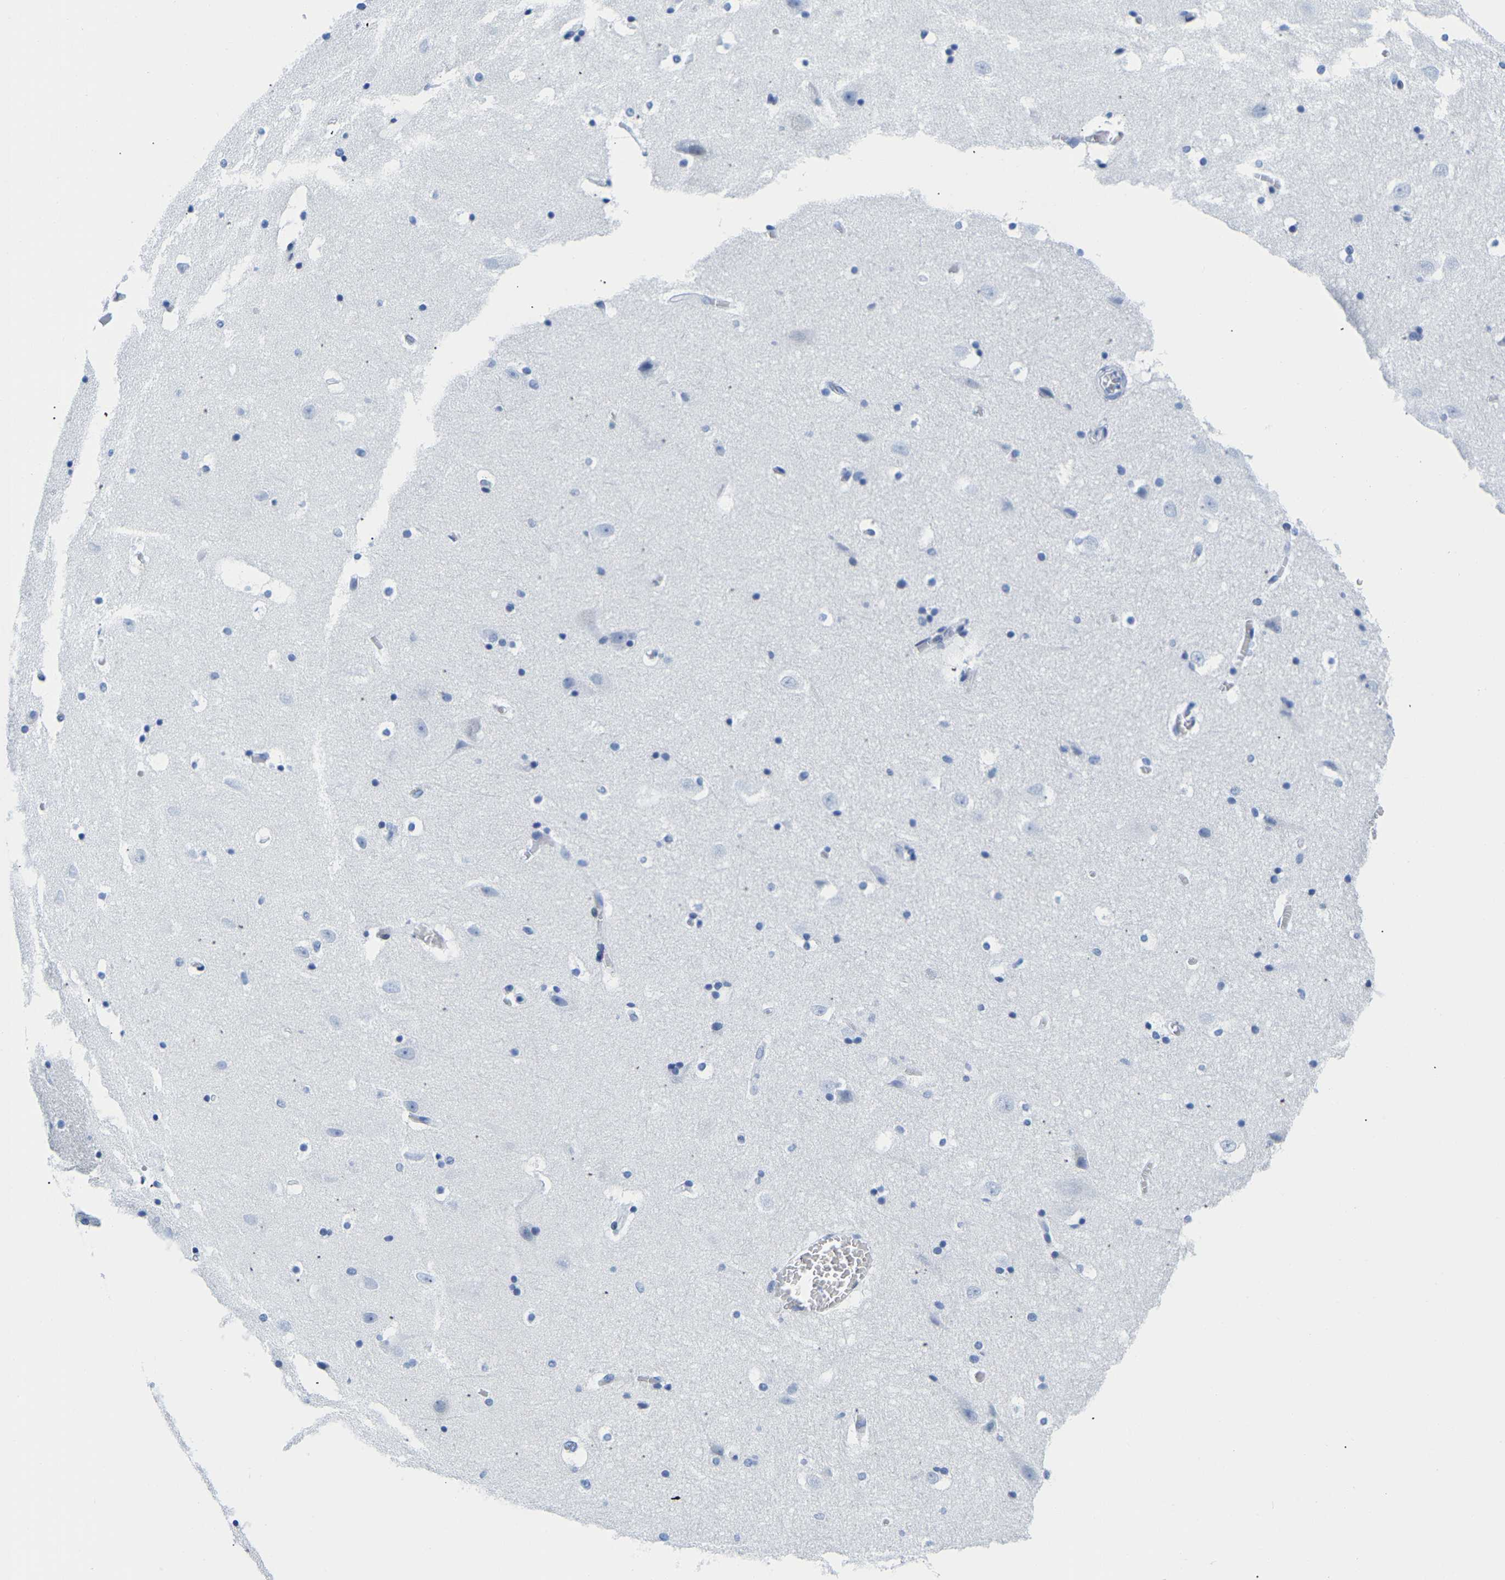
{"staining": {"intensity": "negative", "quantity": "none", "location": "none"}, "tissue": "hippocampus", "cell_type": "Glial cells", "image_type": "normal", "snomed": [{"axis": "morphology", "description": "Normal tissue, NOS"}, {"axis": "topography", "description": "Hippocampus"}], "caption": "Immunohistochemistry (IHC) histopathology image of normal hippocampus: human hippocampus stained with DAB (3,3'-diaminobenzidine) reveals no significant protein expression in glial cells.", "gene": "UPK3A", "patient": {"sex": "male", "age": 45}}